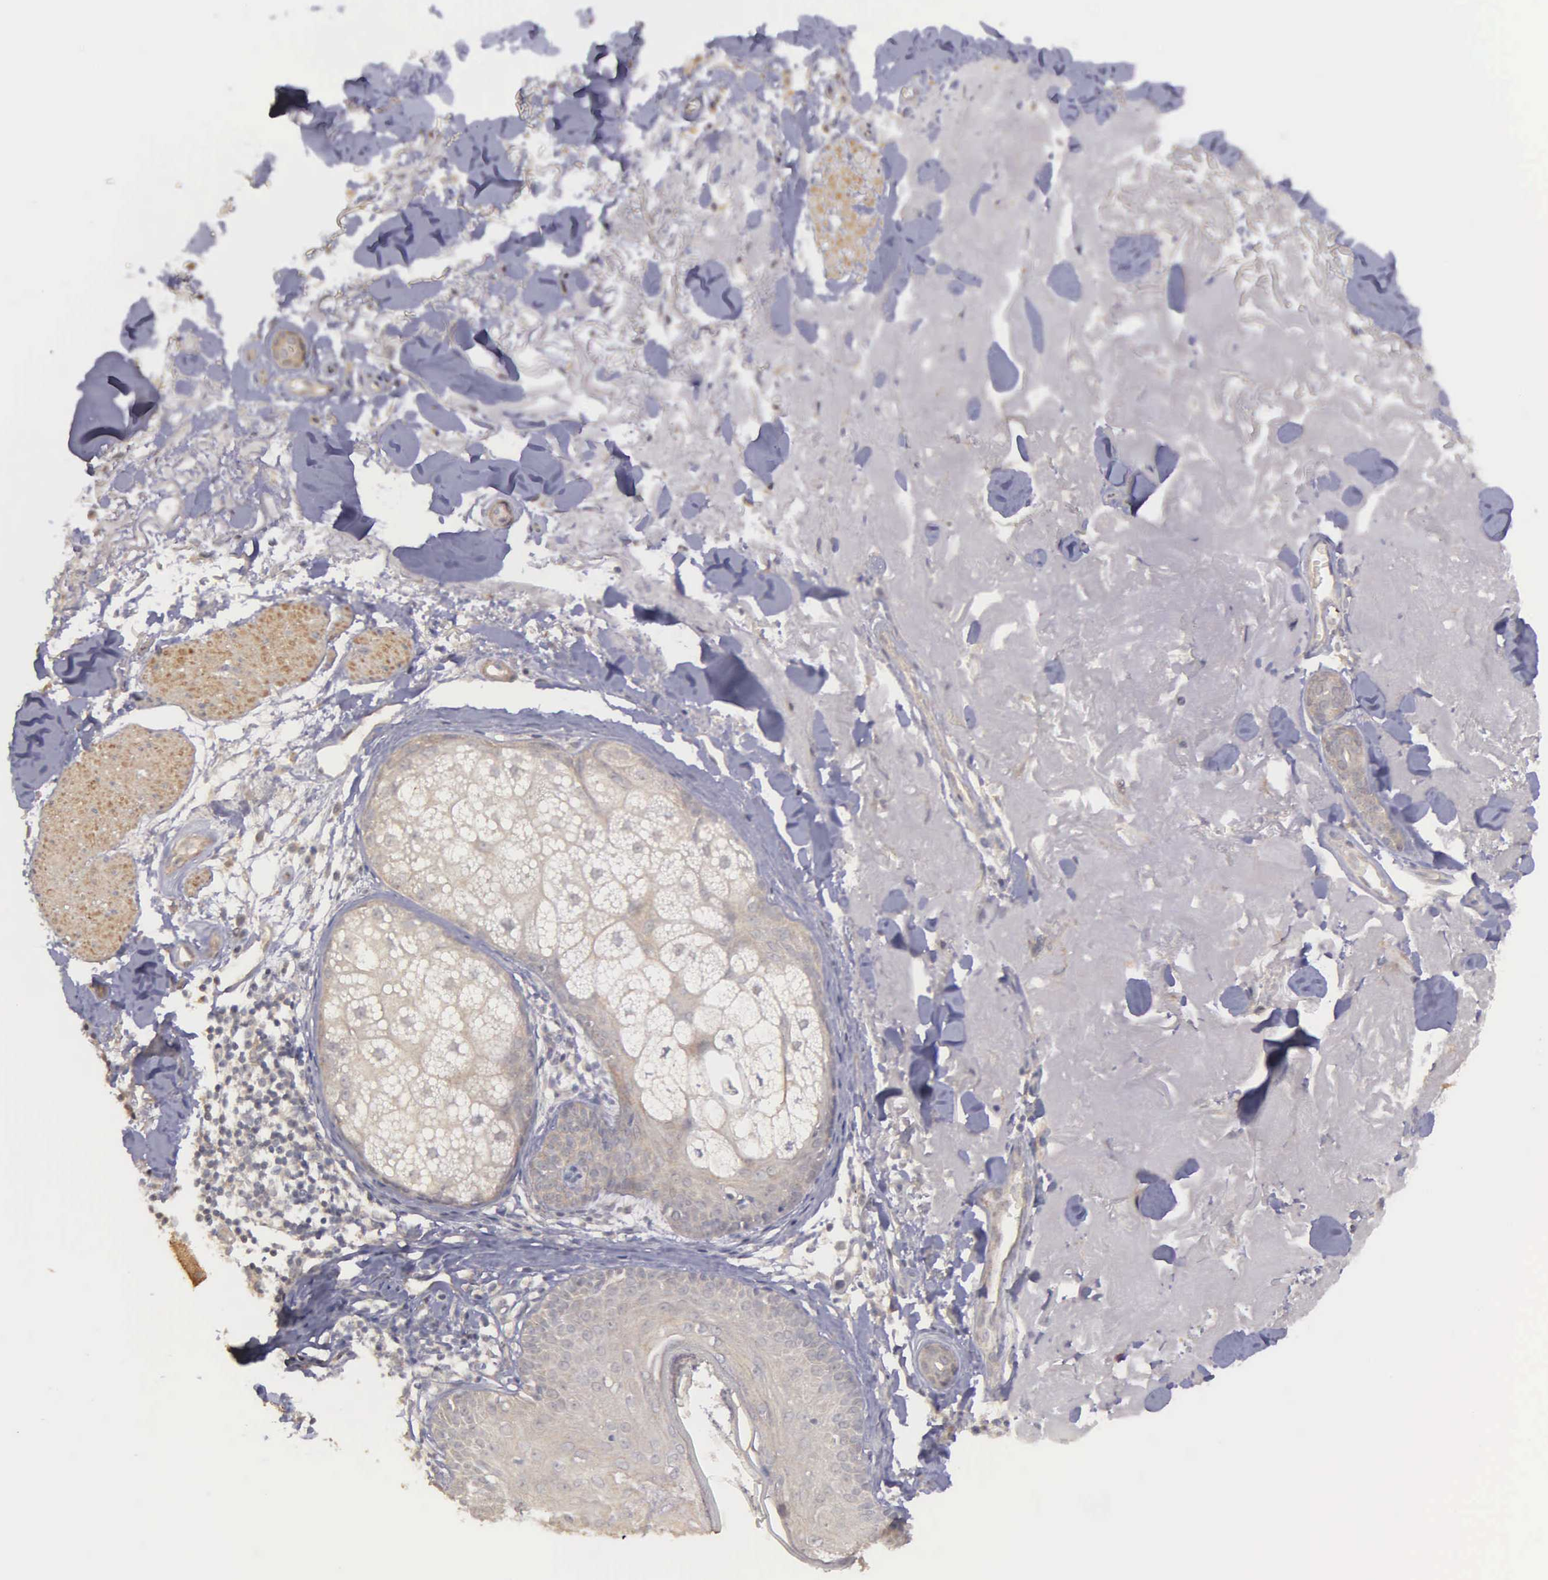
{"staining": {"intensity": "negative", "quantity": "none", "location": "none"}, "tissue": "skin", "cell_type": "Fibroblasts", "image_type": "normal", "snomed": [{"axis": "morphology", "description": "Normal tissue, NOS"}, {"axis": "topography", "description": "Skin"}], "caption": "DAB immunohistochemical staining of benign skin exhibits no significant staining in fibroblasts. (DAB immunohistochemistry (IHC), high magnification).", "gene": "RTL10", "patient": {"sex": "male", "age": 86}}